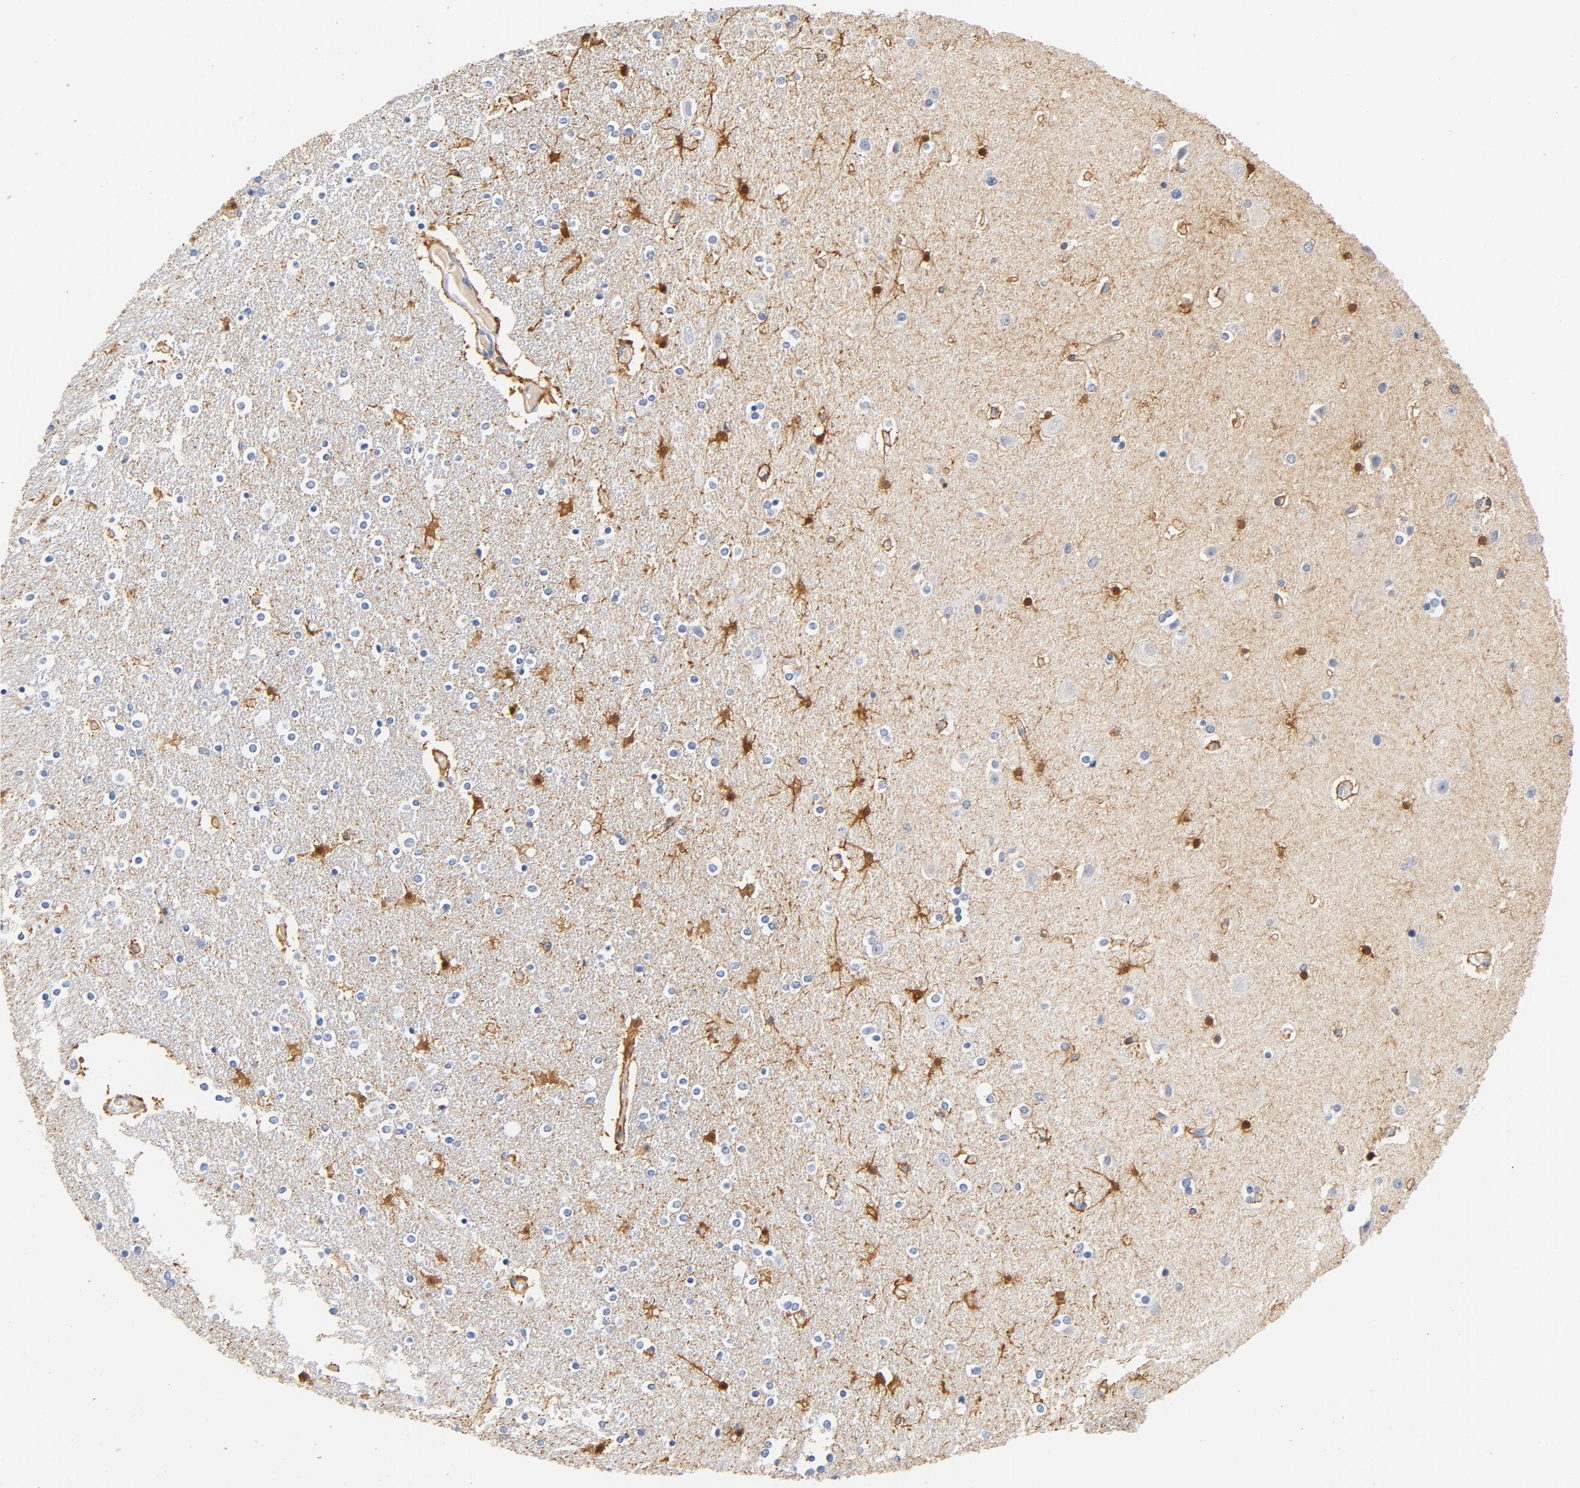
{"staining": {"intensity": "moderate", "quantity": "25%-75%", "location": "cytoplasmic/membranous"}, "tissue": "caudate", "cell_type": "Glial cells", "image_type": "normal", "snomed": [{"axis": "morphology", "description": "Normal tissue, NOS"}, {"axis": "topography", "description": "Lateral ventricle wall"}], "caption": "About 25%-75% of glial cells in unremarkable caudate display moderate cytoplasmic/membranous protein staining as visualized by brown immunohistochemical staining.", "gene": "EZR", "patient": {"sex": "female", "age": 54}}